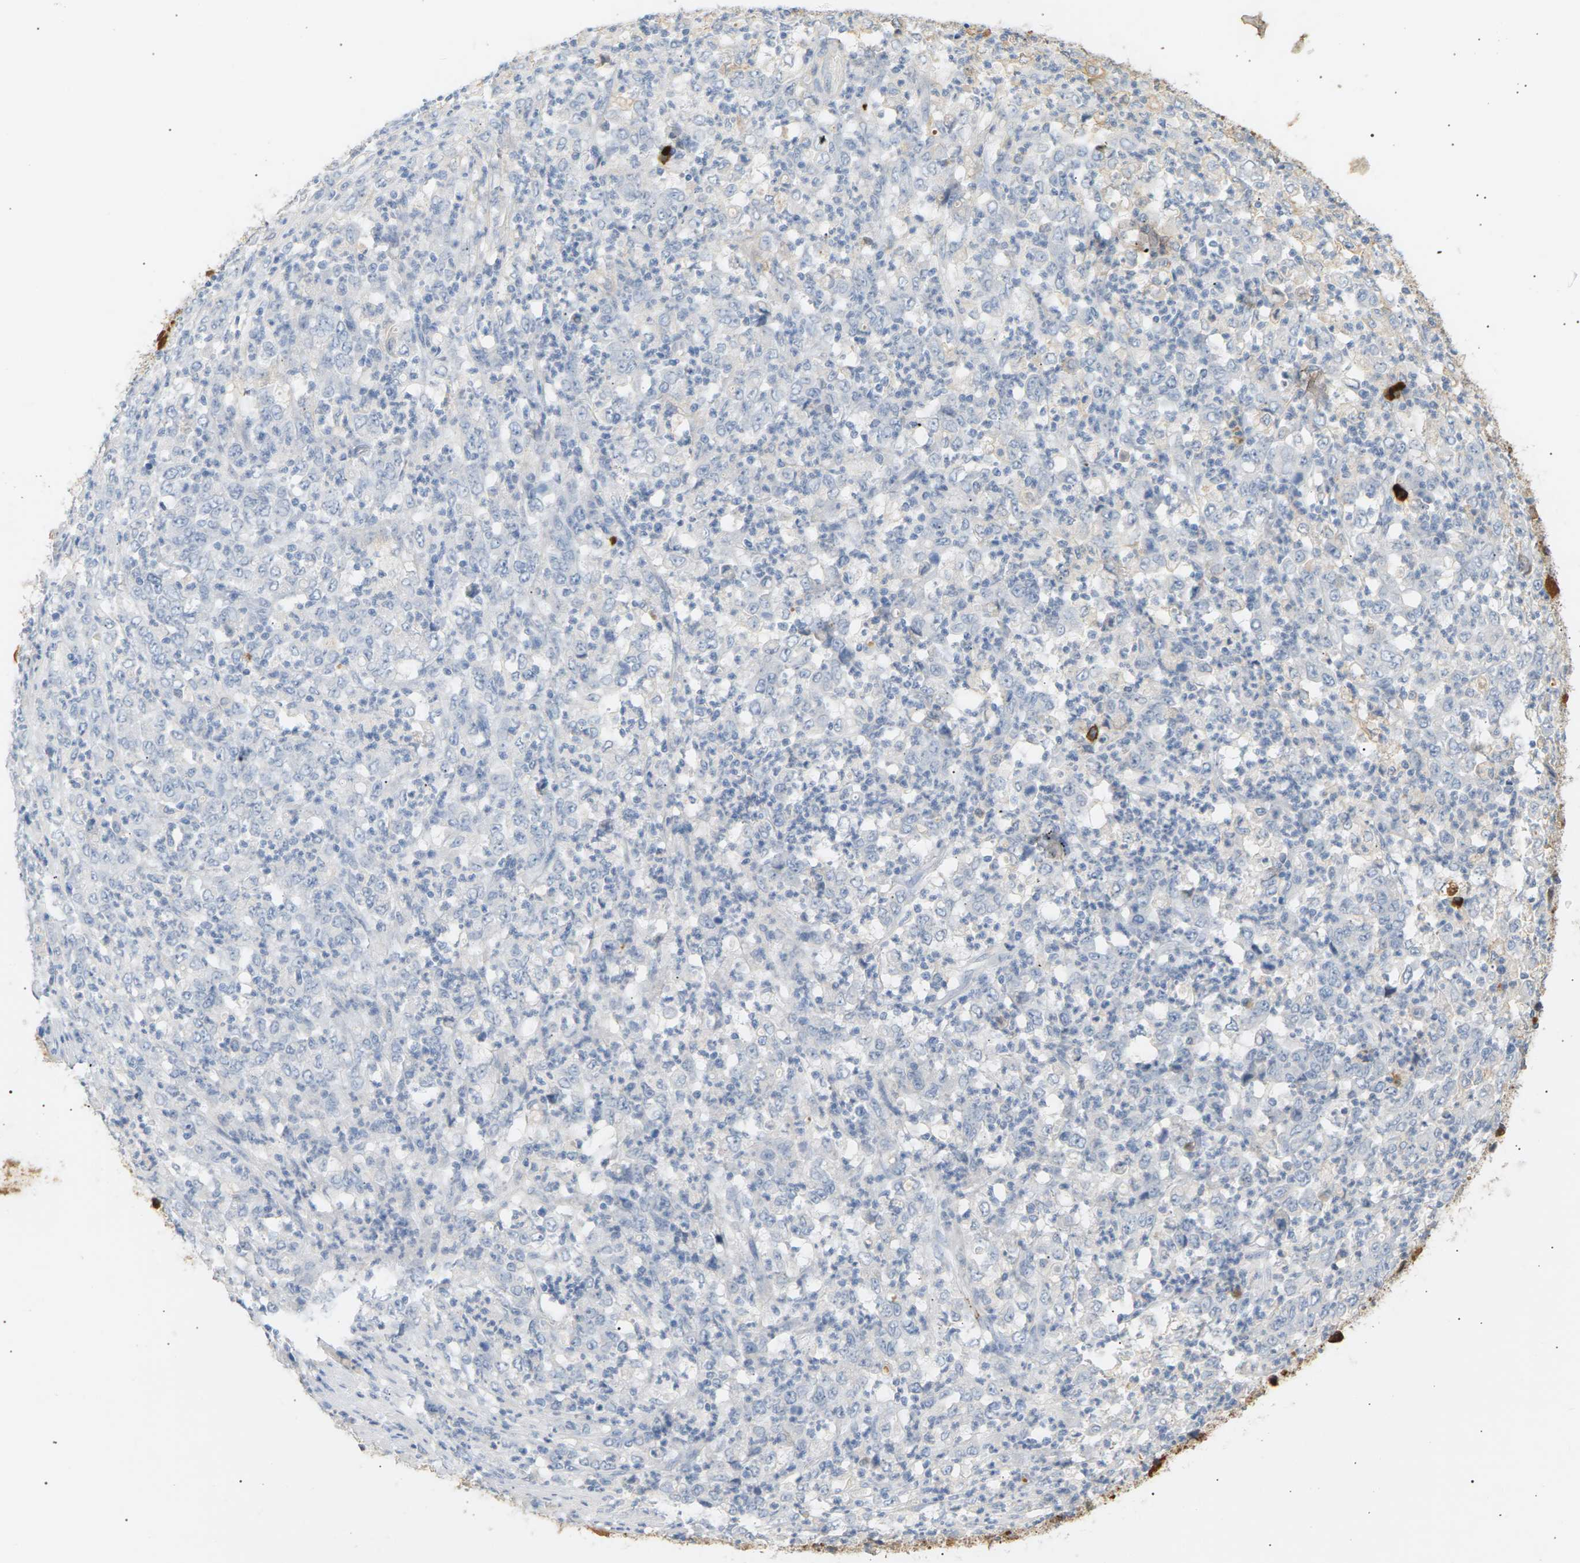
{"staining": {"intensity": "negative", "quantity": "none", "location": "none"}, "tissue": "stomach cancer", "cell_type": "Tumor cells", "image_type": "cancer", "snomed": [{"axis": "morphology", "description": "Adenocarcinoma, NOS"}, {"axis": "topography", "description": "Stomach, lower"}], "caption": "Immunohistochemistry histopathology image of neoplastic tissue: human stomach cancer (adenocarcinoma) stained with DAB exhibits no significant protein positivity in tumor cells.", "gene": "IGLC3", "patient": {"sex": "female", "age": 71}}